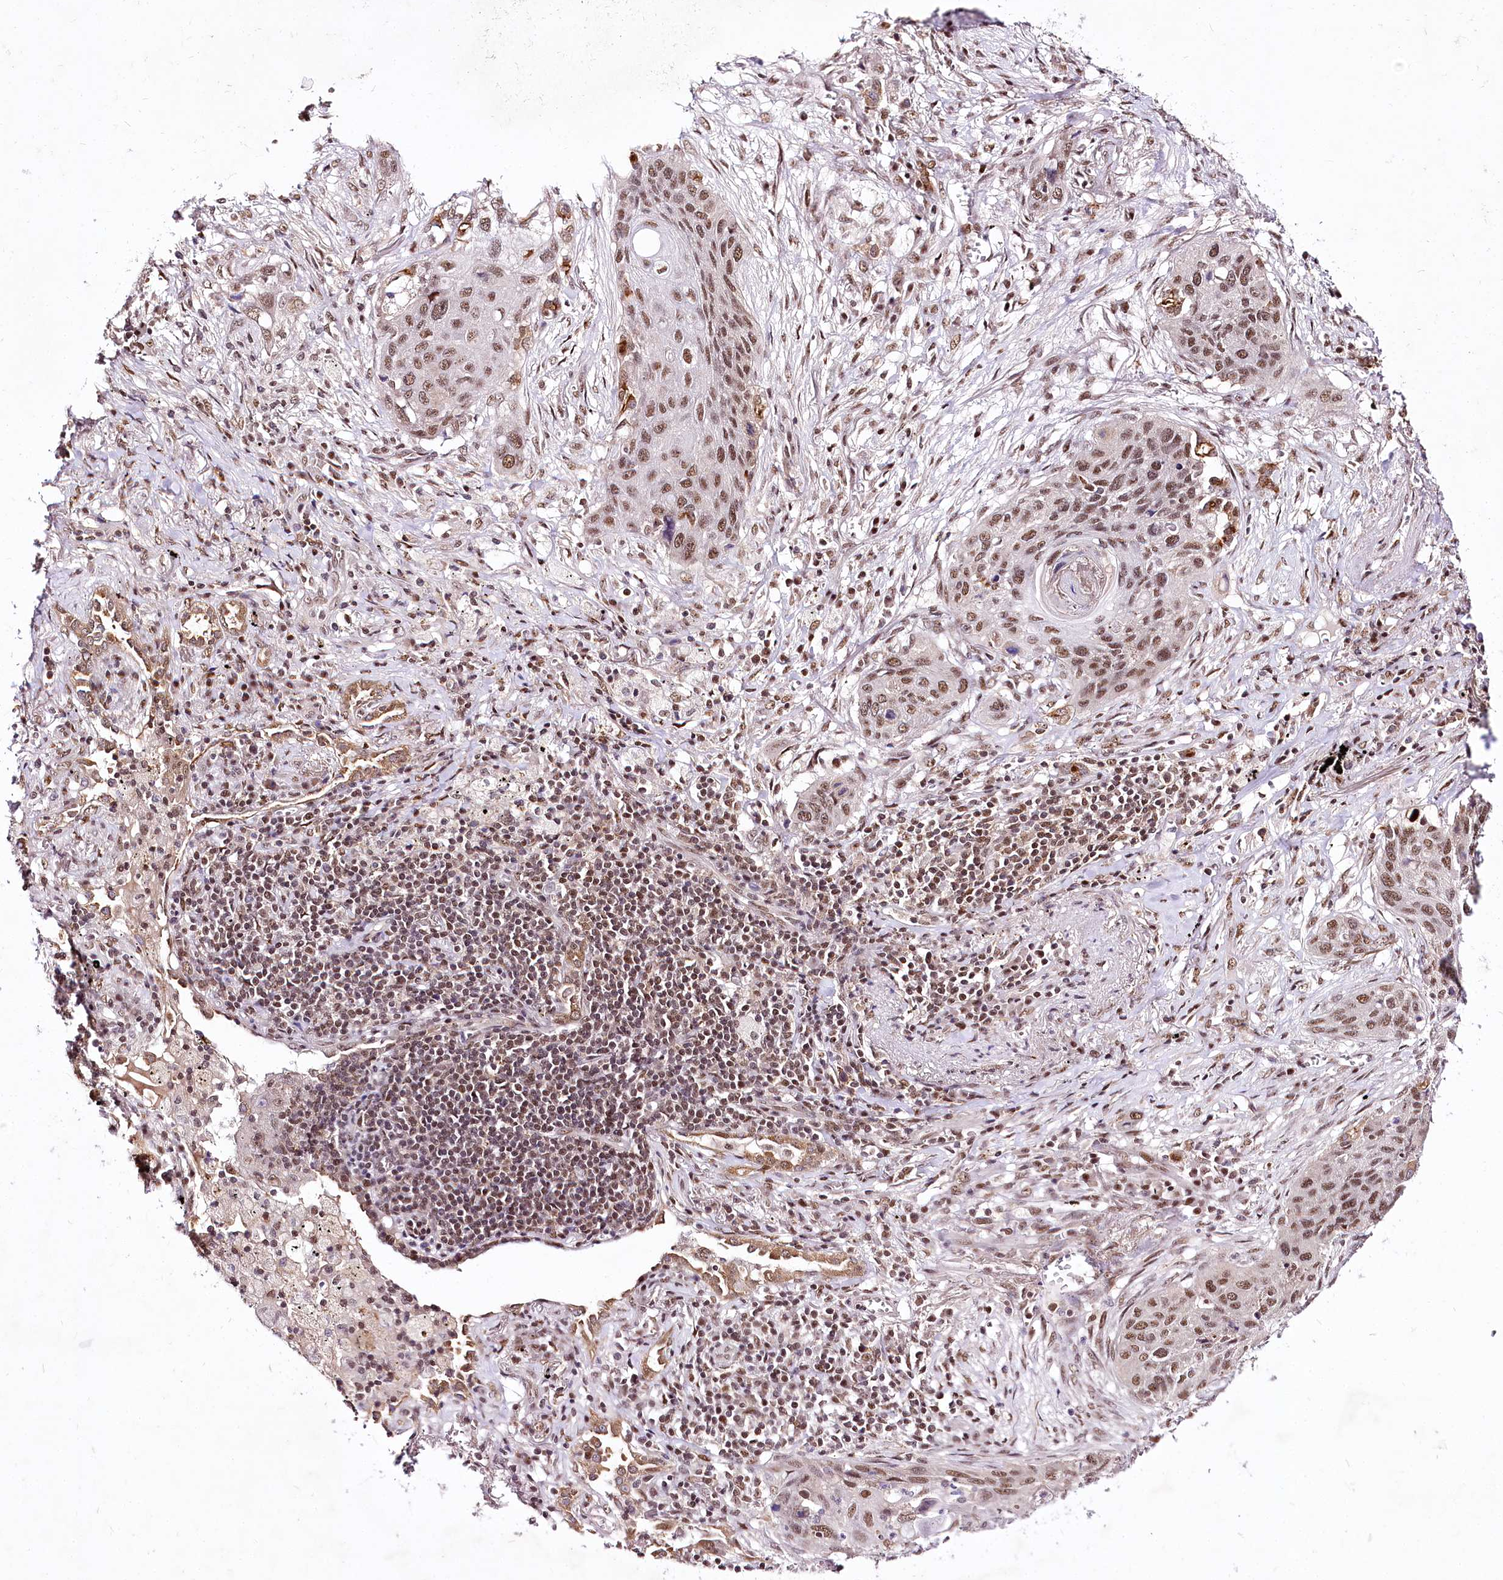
{"staining": {"intensity": "moderate", "quantity": ">75%", "location": "cytoplasmic/membranous"}, "tissue": "lung cancer", "cell_type": "Tumor cells", "image_type": "cancer", "snomed": [{"axis": "morphology", "description": "Squamous cell carcinoma, NOS"}, {"axis": "topography", "description": "Lung"}], "caption": "The histopathology image exhibits a brown stain indicating the presence of a protein in the cytoplasmic/membranous of tumor cells in lung cancer.", "gene": "POLA2", "patient": {"sex": "female", "age": 63}}